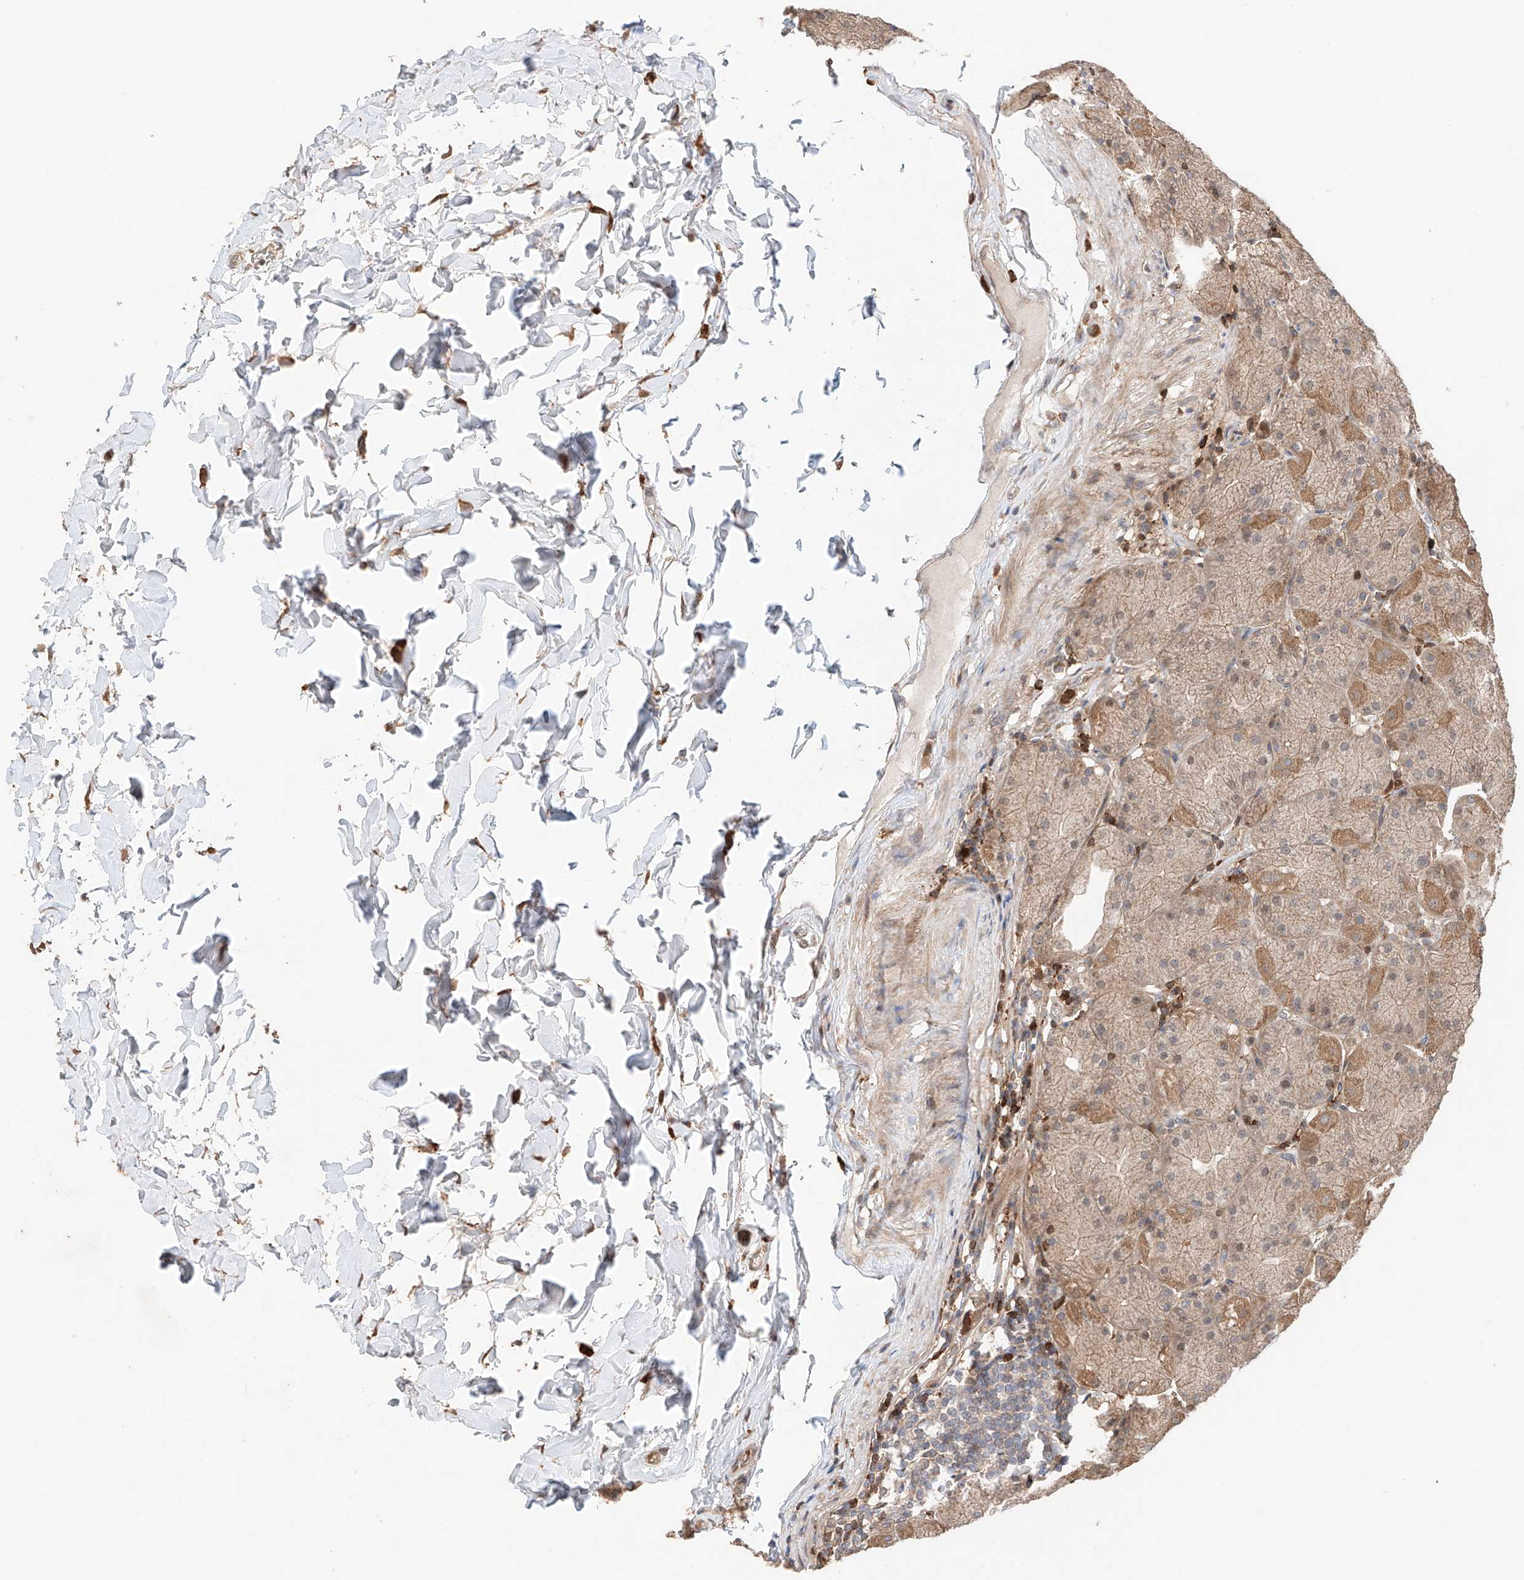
{"staining": {"intensity": "moderate", "quantity": ">75%", "location": "cytoplasmic/membranous"}, "tissue": "stomach", "cell_type": "Glandular cells", "image_type": "normal", "snomed": [{"axis": "morphology", "description": "Normal tissue, NOS"}, {"axis": "topography", "description": "Stomach, upper"}], "caption": "IHC image of benign stomach stained for a protein (brown), which displays medium levels of moderate cytoplasmic/membranous staining in approximately >75% of glandular cells.", "gene": "IGSF22", "patient": {"sex": "male", "age": 68}}